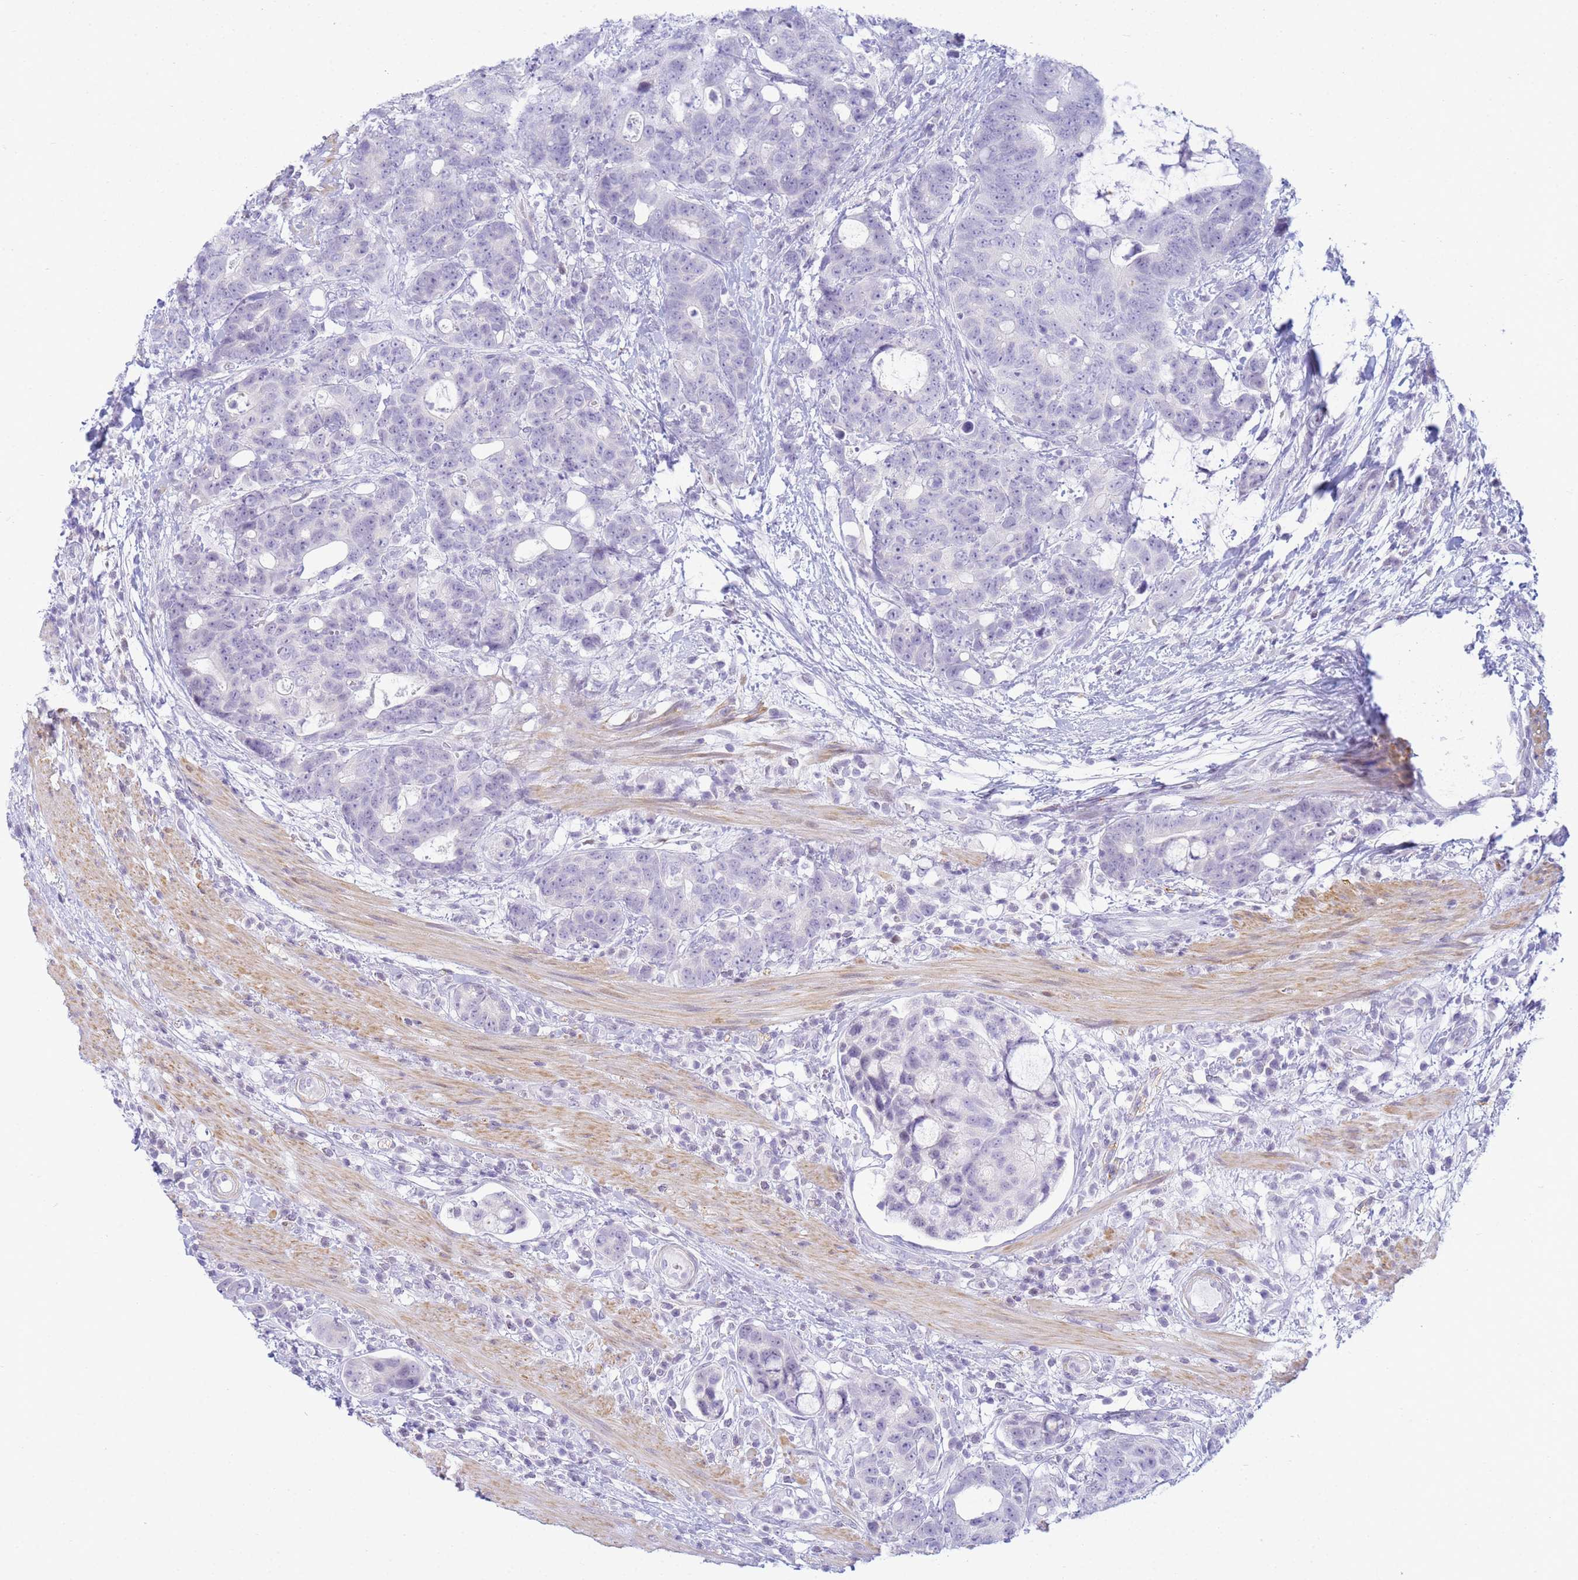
{"staining": {"intensity": "negative", "quantity": "none", "location": "none"}, "tissue": "colorectal cancer", "cell_type": "Tumor cells", "image_type": "cancer", "snomed": [{"axis": "morphology", "description": "Adenocarcinoma, NOS"}, {"axis": "topography", "description": "Colon"}], "caption": "Immunohistochemistry (IHC) image of neoplastic tissue: colorectal cancer stained with DAB demonstrates no significant protein expression in tumor cells.", "gene": "SNX20", "patient": {"sex": "female", "age": 82}}